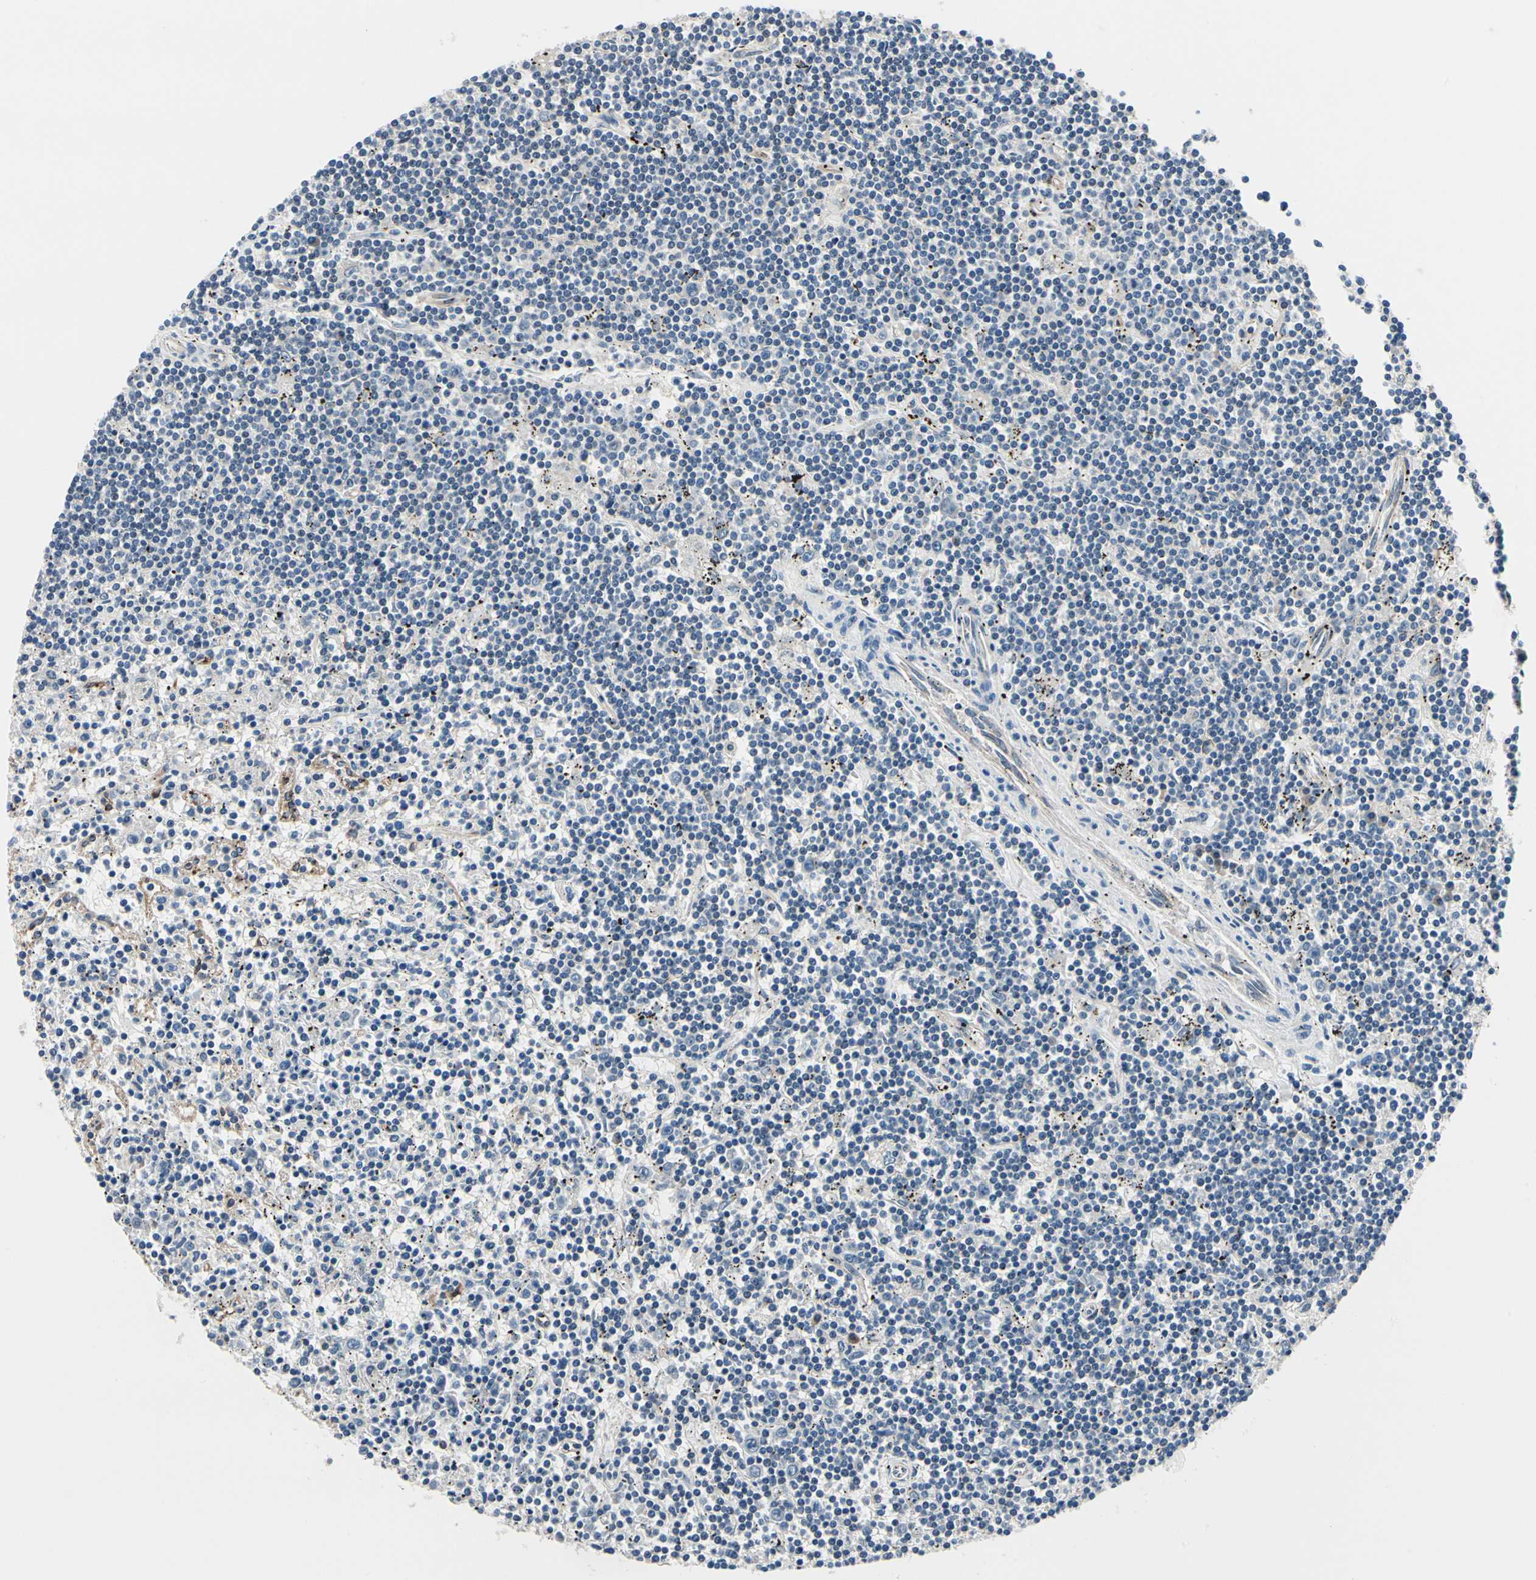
{"staining": {"intensity": "negative", "quantity": "none", "location": "none"}, "tissue": "lymphoma", "cell_type": "Tumor cells", "image_type": "cancer", "snomed": [{"axis": "morphology", "description": "Malignant lymphoma, non-Hodgkin's type, Low grade"}, {"axis": "topography", "description": "Spleen"}], "caption": "Tumor cells are negative for brown protein staining in malignant lymphoma, non-Hodgkin's type (low-grade).", "gene": "PRKAR2B", "patient": {"sex": "male", "age": 76}}